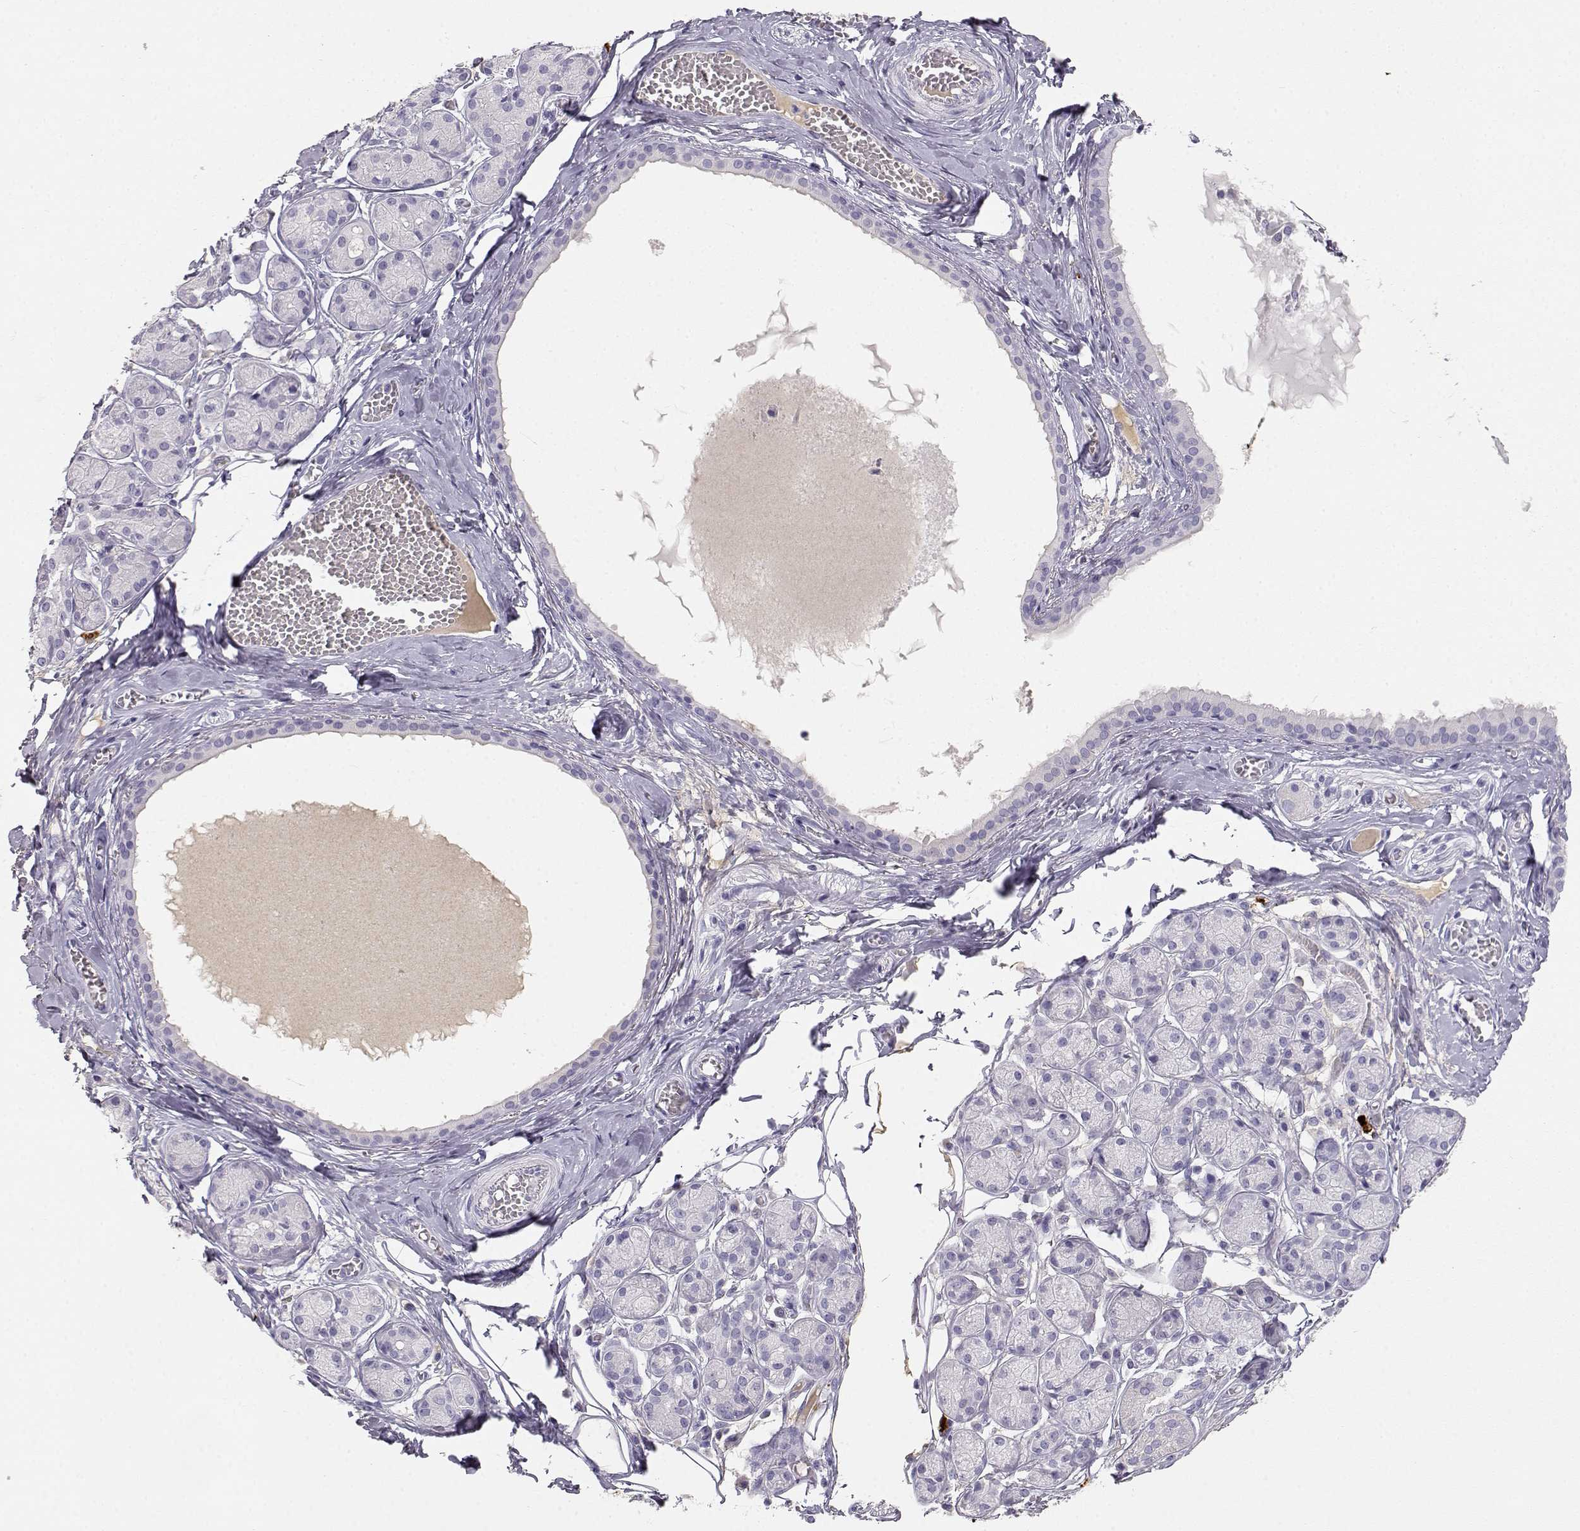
{"staining": {"intensity": "negative", "quantity": "none", "location": "none"}, "tissue": "salivary gland", "cell_type": "Glandular cells", "image_type": "normal", "snomed": [{"axis": "morphology", "description": "Normal tissue, NOS"}, {"axis": "topography", "description": "Salivary gland"}, {"axis": "topography", "description": "Peripheral nerve tissue"}], "caption": "Immunohistochemistry (IHC) micrograph of benign salivary gland stained for a protein (brown), which demonstrates no positivity in glandular cells.", "gene": "GPR174", "patient": {"sex": "male", "age": 71}}